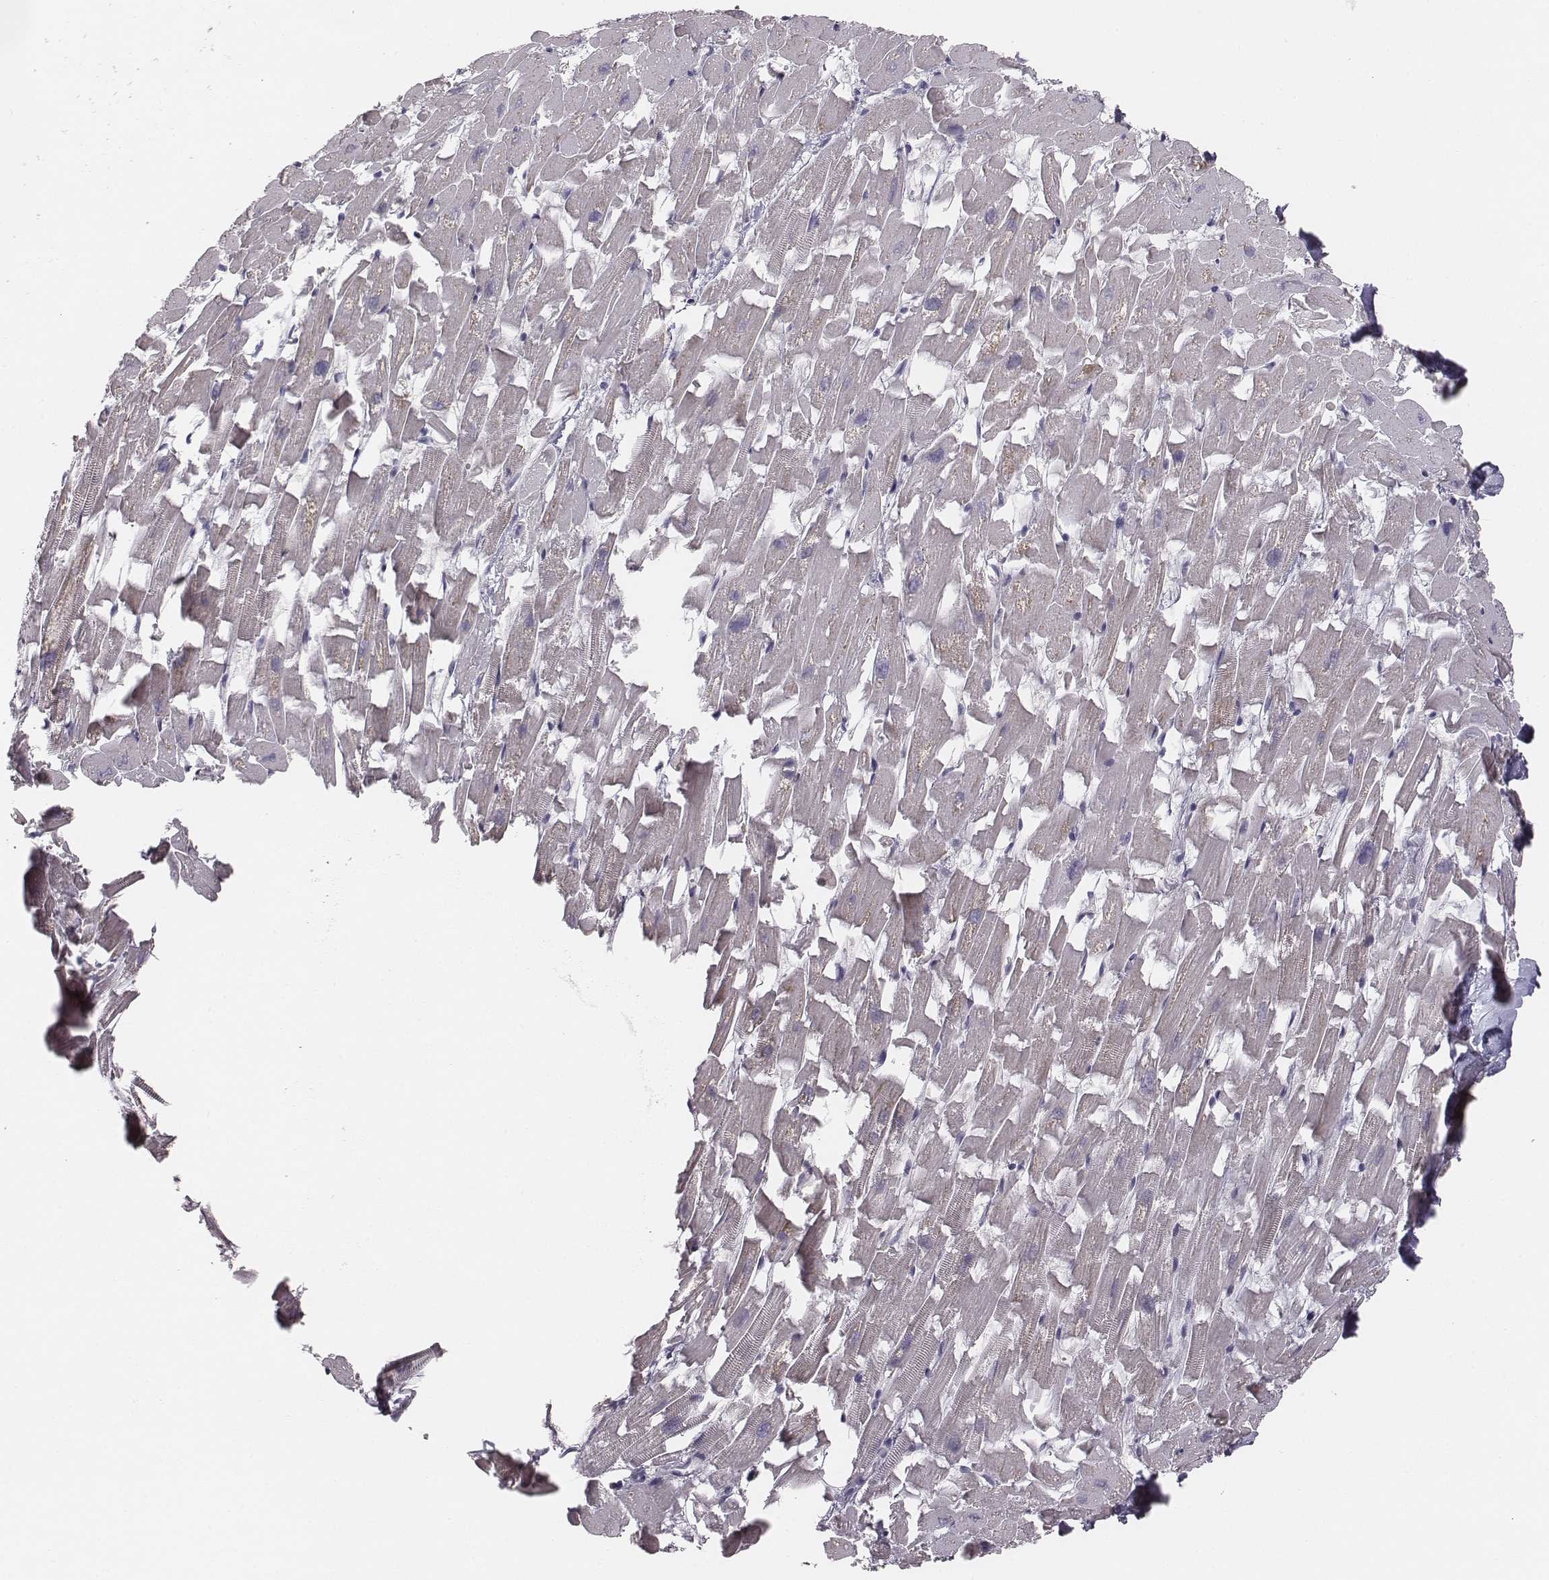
{"staining": {"intensity": "negative", "quantity": "none", "location": "none"}, "tissue": "heart muscle", "cell_type": "Cardiomyocytes", "image_type": "normal", "snomed": [{"axis": "morphology", "description": "Normal tissue, NOS"}, {"axis": "topography", "description": "Heart"}], "caption": "Immunohistochemical staining of unremarkable heart muscle reveals no significant positivity in cardiomyocytes.", "gene": "NIFK", "patient": {"sex": "female", "age": 64}}